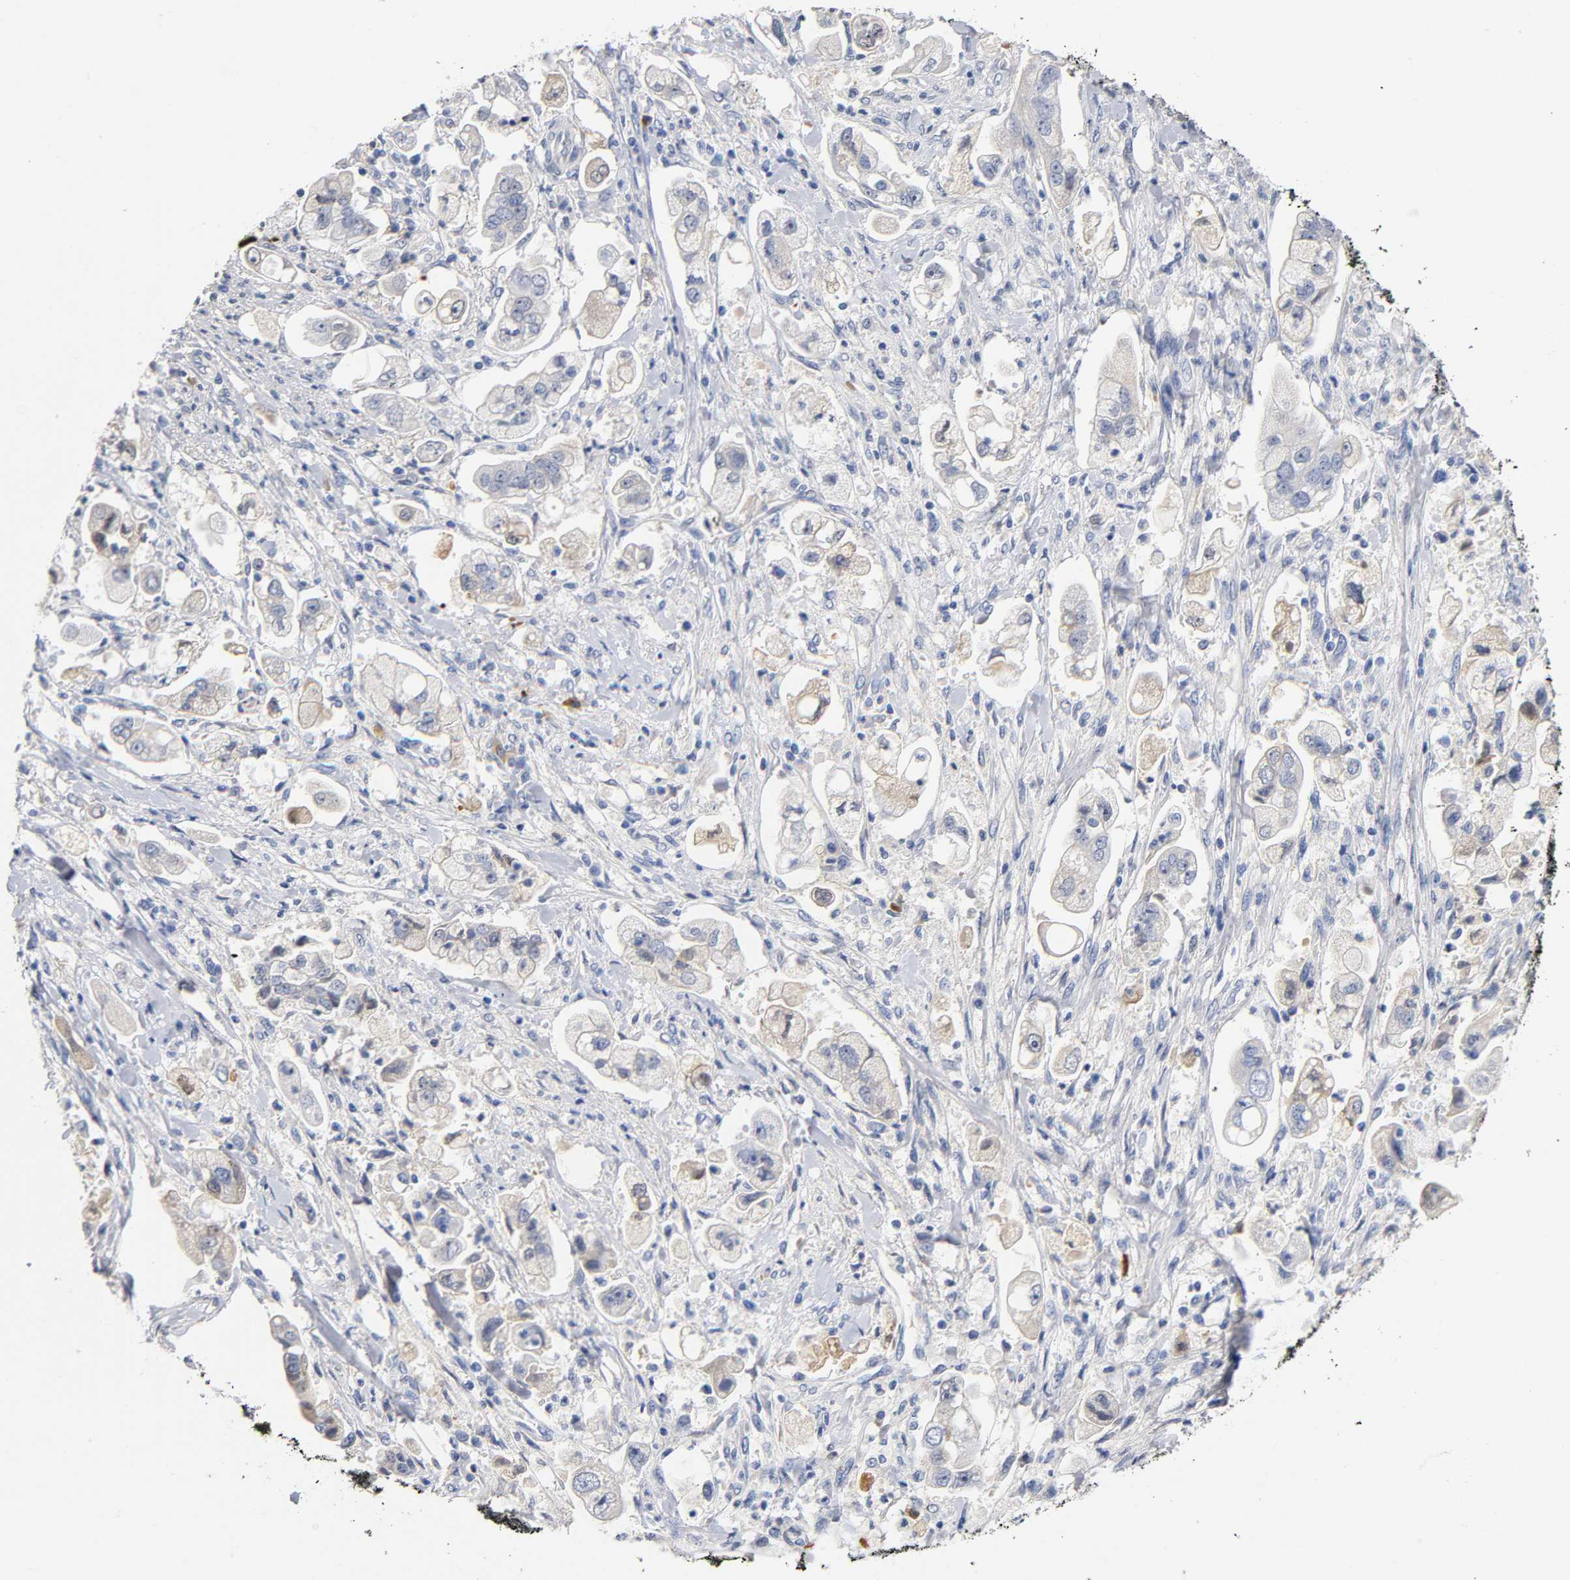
{"staining": {"intensity": "weak", "quantity": "<25%", "location": "cytoplasmic/membranous"}, "tissue": "stomach cancer", "cell_type": "Tumor cells", "image_type": "cancer", "snomed": [{"axis": "morphology", "description": "Adenocarcinoma, NOS"}, {"axis": "topography", "description": "Stomach"}], "caption": "Immunohistochemical staining of adenocarcinoma (stomach) exhibits no significant expression in tumor cells.", "gene": "TNC", "patient": {"sex": "male", "age": 62}}